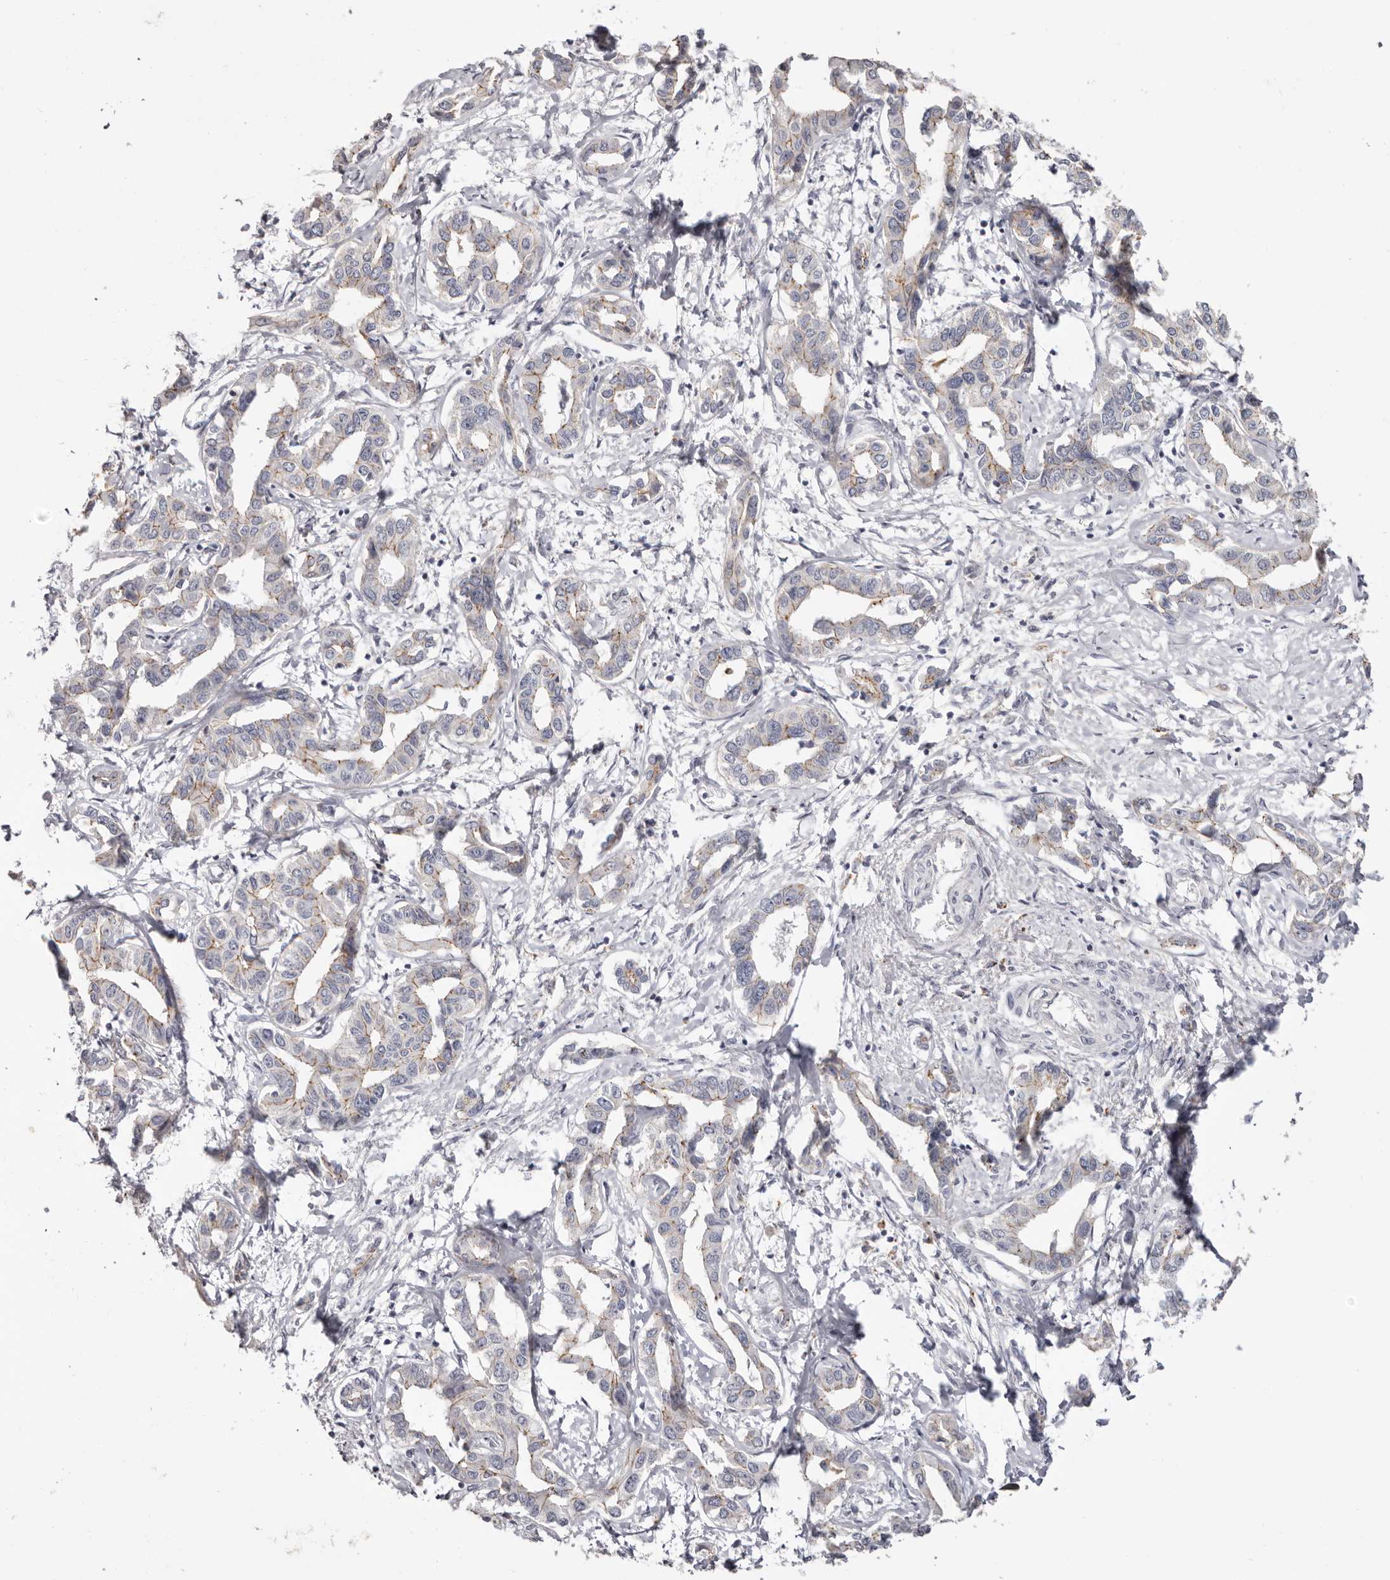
{"staining": {"intensity": "moderate", "quantity": "<25%", "location": "cytoplasmic/membranous"}, "tissue": "liver cancer", "cell_type": "Tumor cells", "image_type": "cancer", "snomed": [{"axis": "morphology", "description": "Cholangiocarcinoma"}, {"axis": "topography", "description": "Liver"}], "caption": "This micrograph shows immunohistochemistry (IHC) staining of human cholangiocarcinoma (liver), with low moderate cytoplasmic/membranous positivity in about <25% of tumor cells.", "gene": "PCDHB6", "patient": {"sex": "male", "age": 59}}